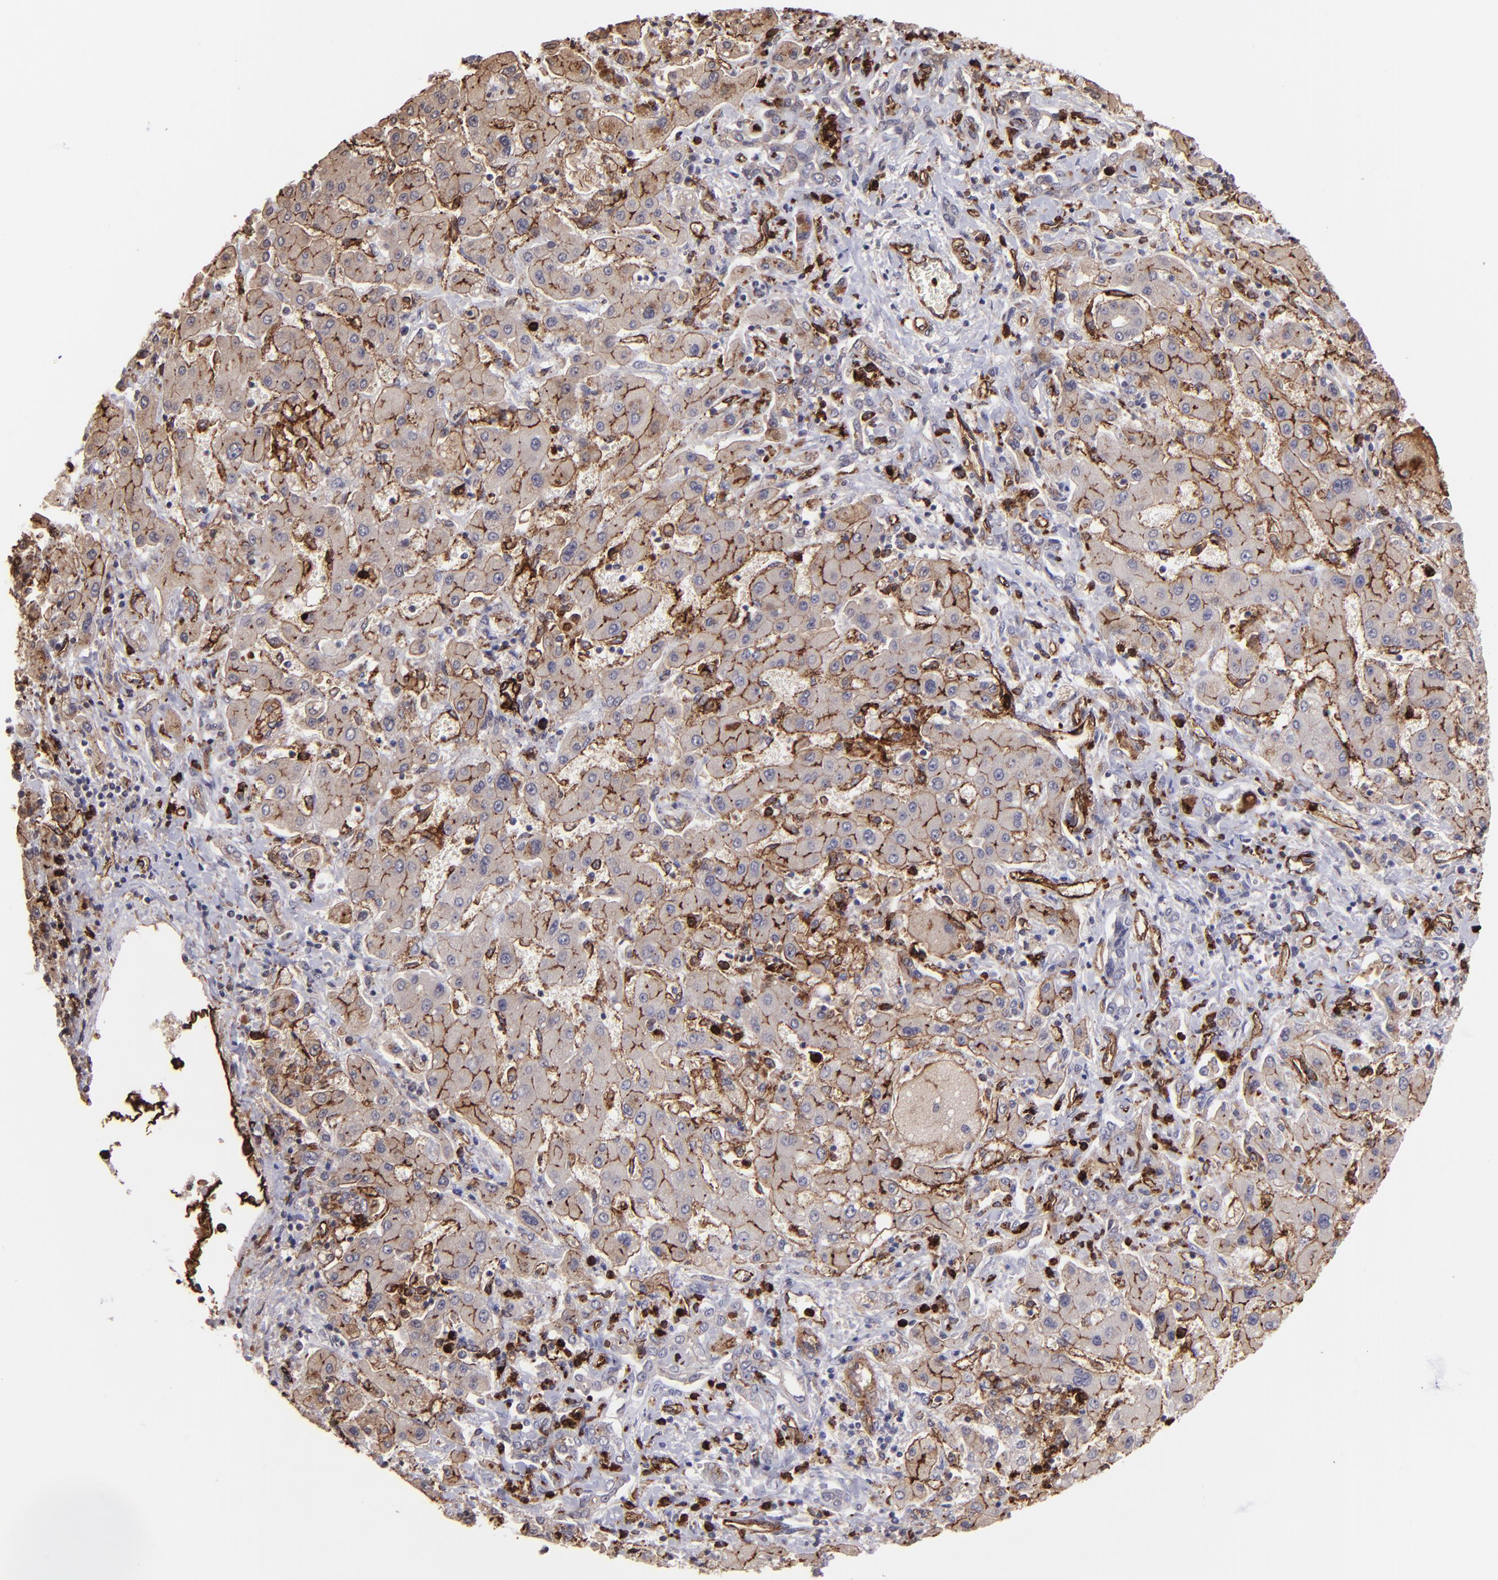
{"staining": {"intensity": "moderate", "quantity": ">75%", "location": "cytoplasmic/membranous"}, "tissue": "liver cancer", "cell_type": "Tumor cells", "image_type": "cancer", "snomed": [{"axis": "morphology", "description": "Cholangiocarcinoma"}, {"axis": "topography", "description": "Liver"}], "caption": "Immunohistochemistry photomicrograph of neoplastic tissue: human liver cancer (cholangiocarcinoma) stained using IHC demonstrates medium levels of moderate protein expression localized specifically in the cytoplasmic/membranous of tumor cells, appearing as a cytoplasmic/membranous brown color.", "gene": "DYSF", "patient": {"sex": "male", "age": 50}}